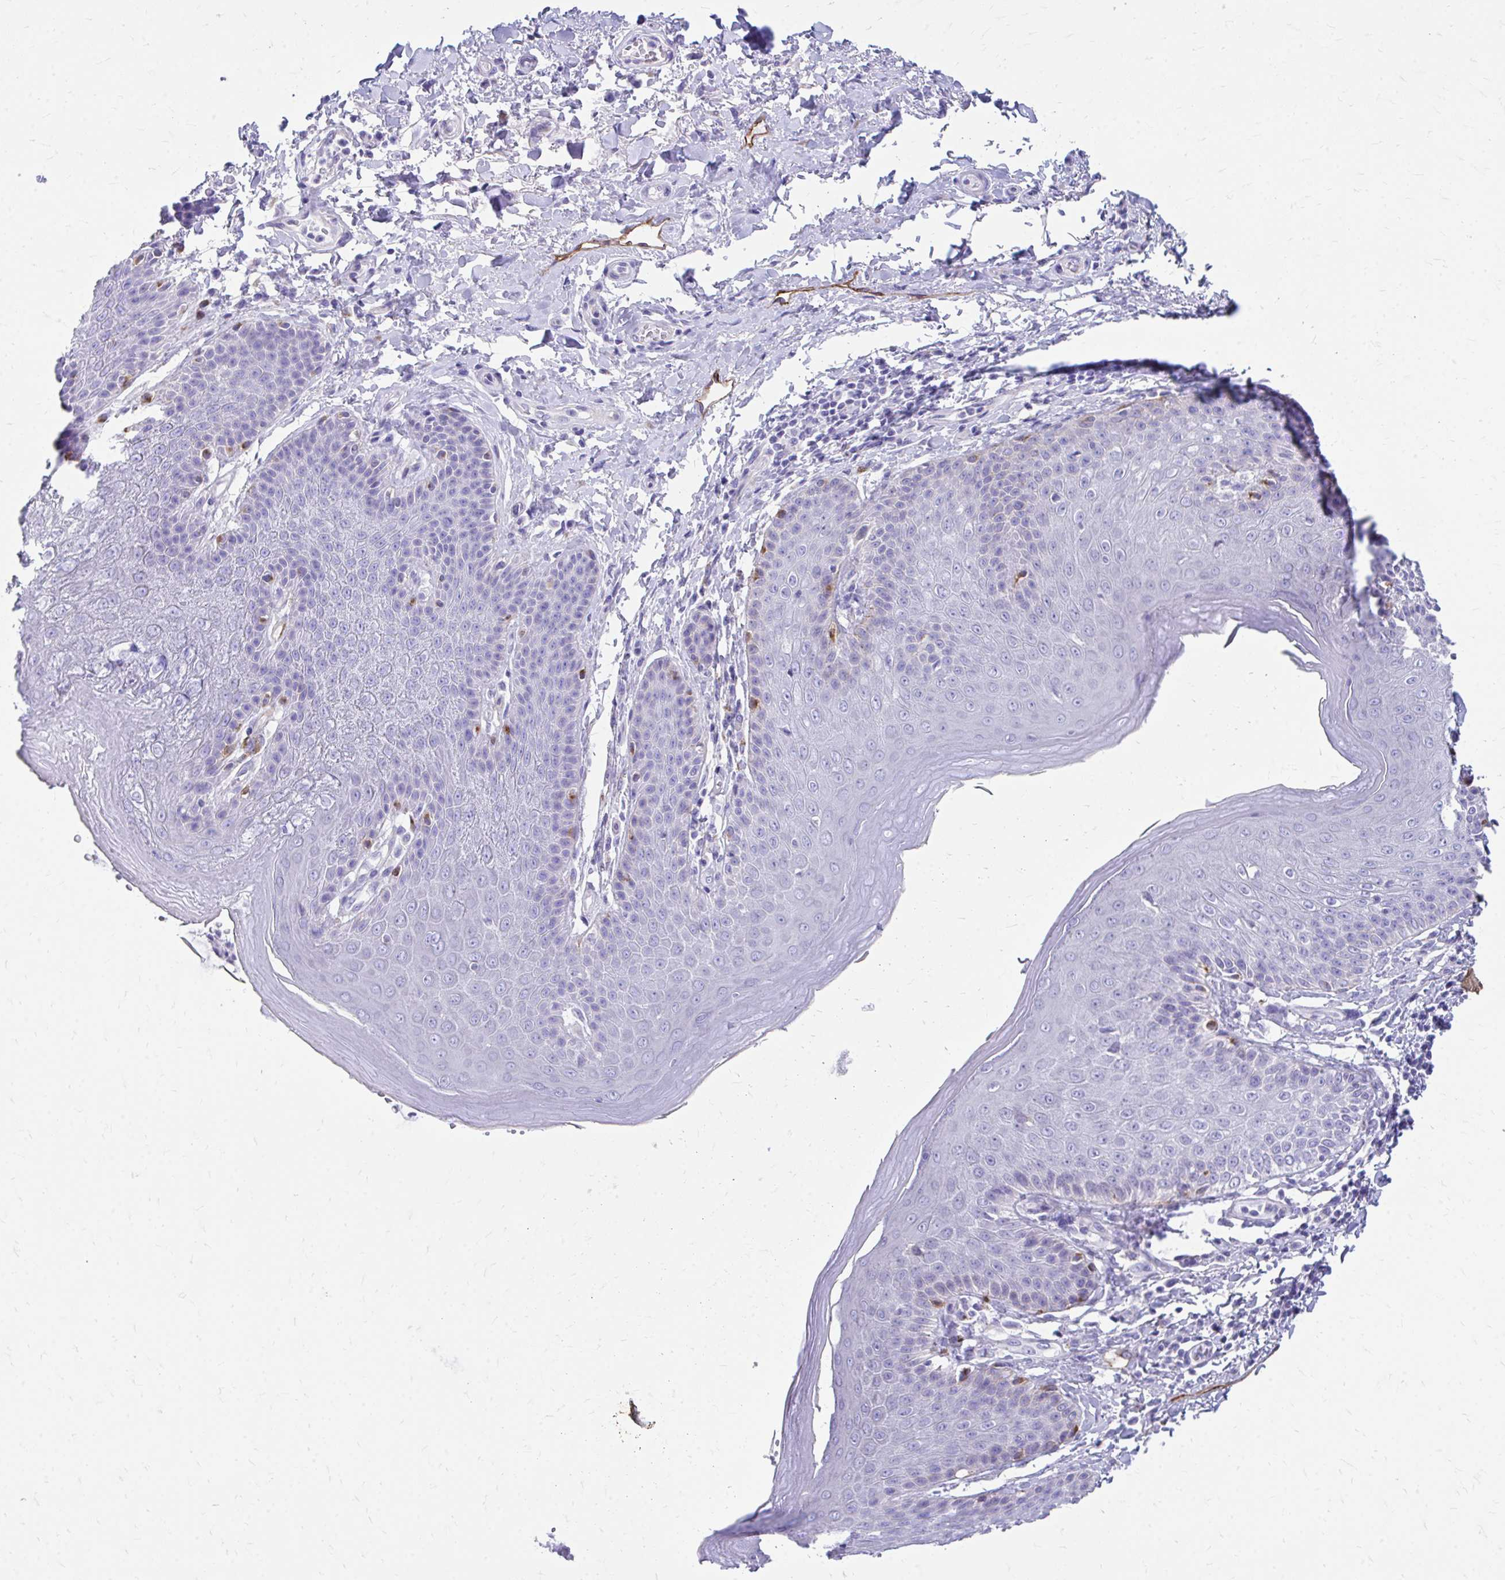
{"staining": {"intensity": "moderate", "quantity": "<25%", "location": "cytoplasmic/membranous"}, "tissue": "skin", "cell_type": "Epidermal cells", "image_type": "normal", "snomed": [{"axis": "morphology", "description": "Normal tissue, NOS"}, {"axis": "topography", "description": "Peripheral nerve tissue"}], "caption": "IHC micrograph of unremarkable skin stained for a protein (brown), which exhibits low levels of moderate cytoplasmic/membranous positivity in approximately <25% of epidermal cells.", "gene": "ENSG00000285953", "patient": {"sex": "male", "age": 51}}